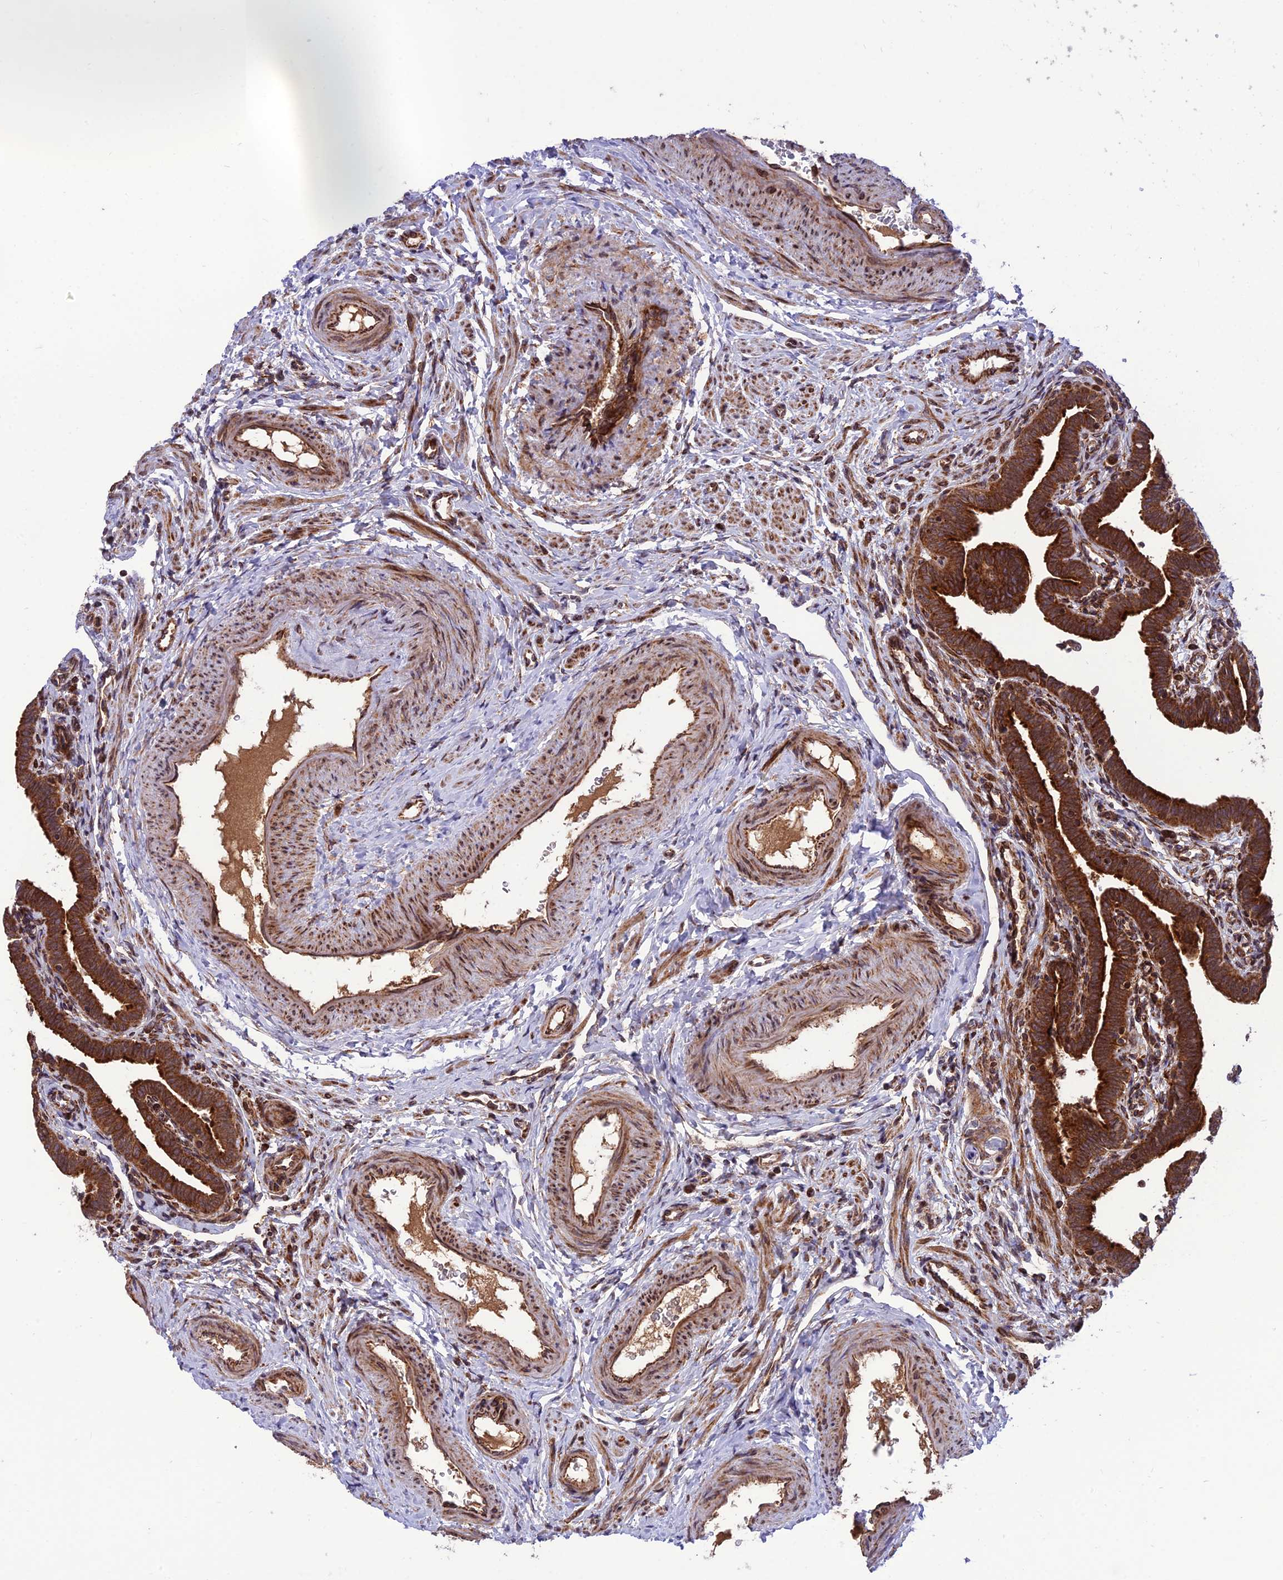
{"staining": {"intensity": "strong", "quantity": ">75%", "location": "cytoplasmic/membranous"}, "tissue": "fallopian tube", "cell_type": "Glandular cells", "image_type": "normal", "snomed": [{"axis": "morphology", "description": "Normal tissue, NOS"}, {"axis": "topography", "description": "Fallopian tube"}], "caption": "Immunohistochemistry image of benign fallopian tube: human fallopian tube stained using IHC exhibits high levels of strong protein expression localized specifically in the cytoplasmic/membranous of glandular cells, appearing as a cytoplasmic/membranous brown color.", "gene": "CRTAP", "patient": {"sex": "female", "age": 36}}